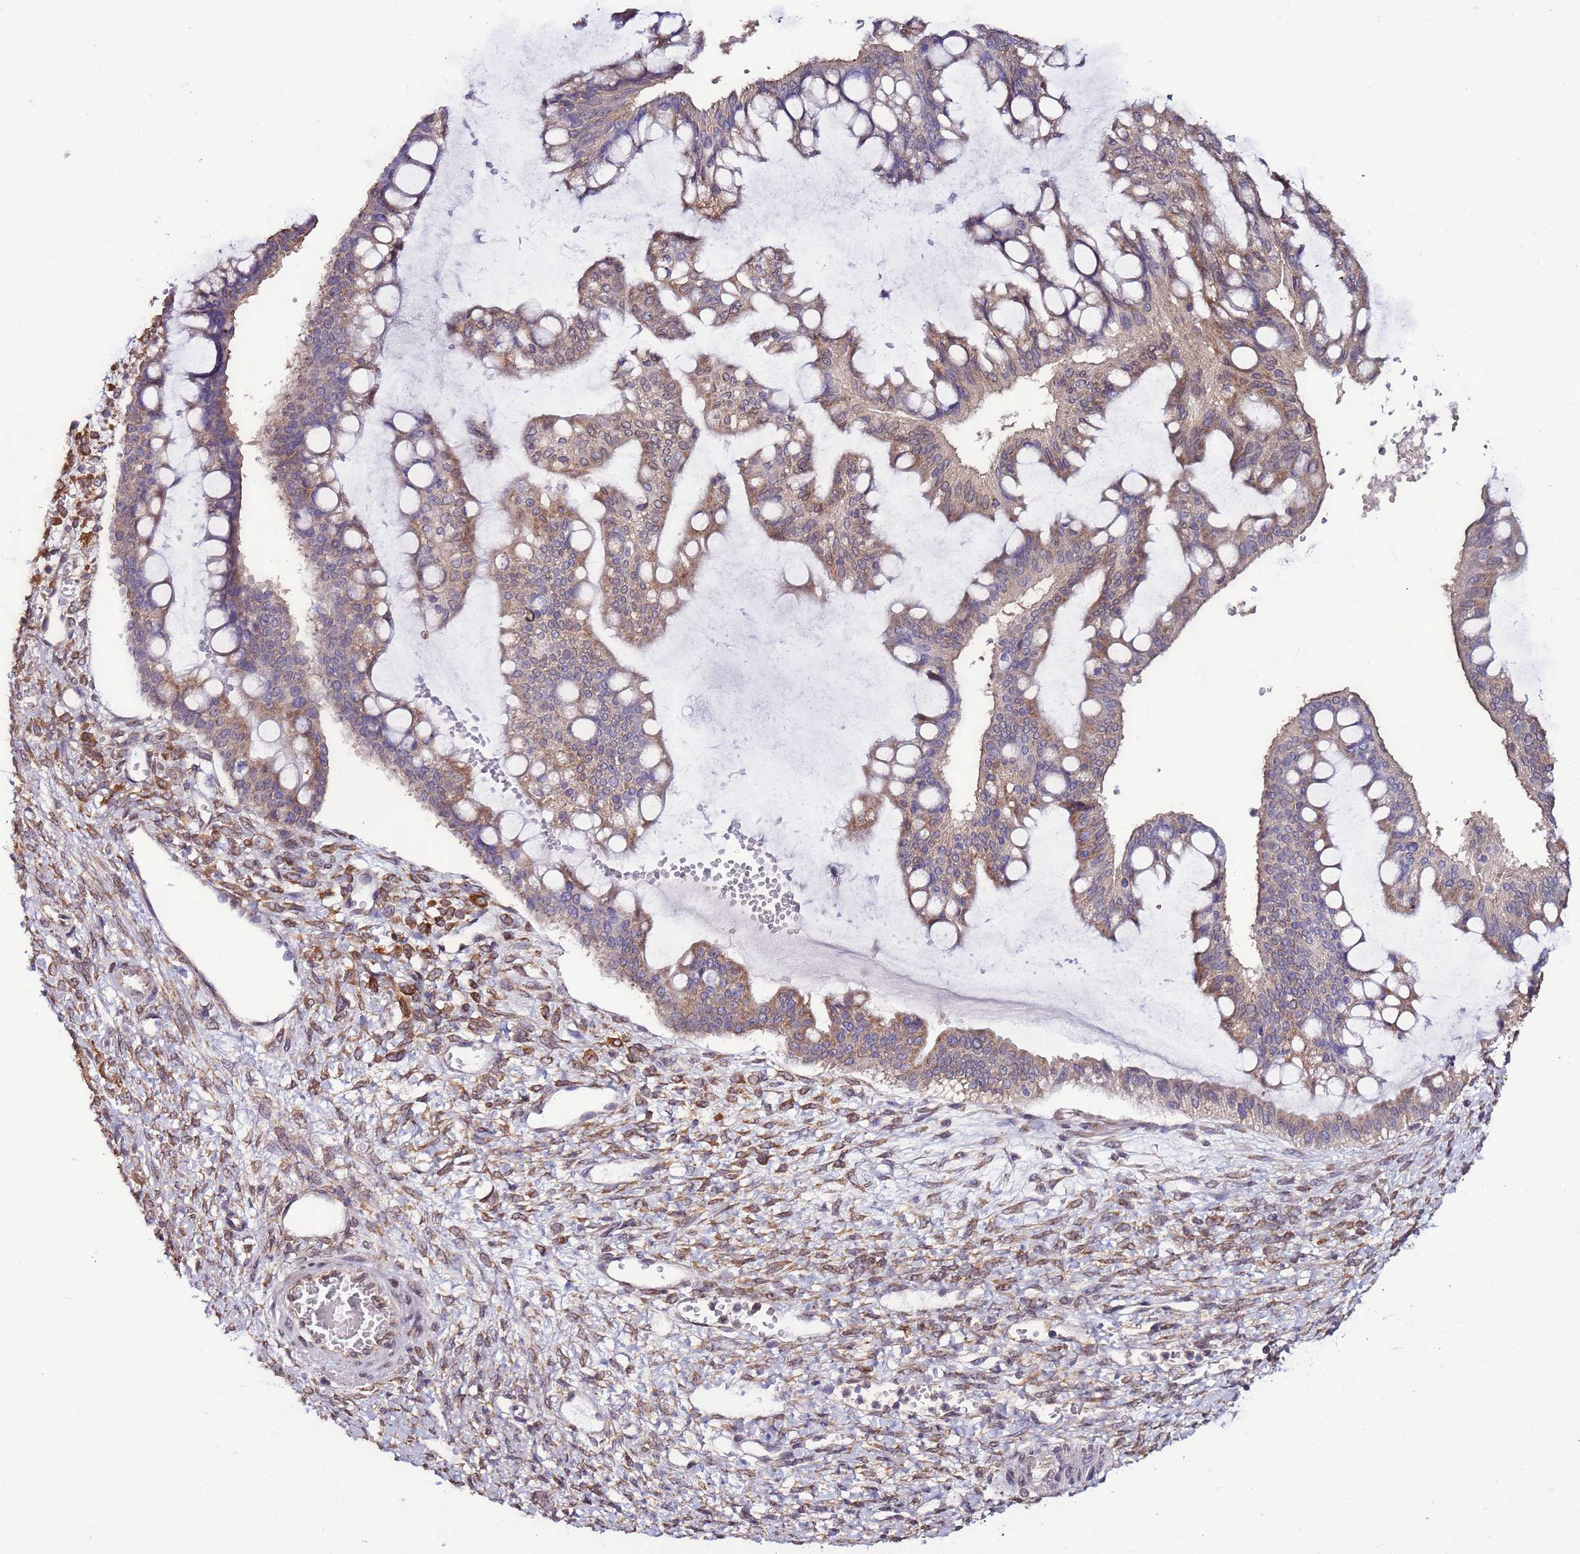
{"staining": {"intensity": "moderate", "quantity": ">75%", "location": "cytoplasmic/membranous"}, "tissue": "ovarian cancer", "cell_type": "Tumor cells", "image_type": "cancer", "snomed": [{"axis": "morphology", "description": "Cystadenocarcinoma, mucinous, NOS"}, {"axis": "topography", "description": "Ovary"}], "caption": "Mucinous cystadenocarcinoma (ovarian) stained with a brown dye demonstrates moderate cytoplasmic/membranous positive positivity in approximately >75% of tumor cells.", "gene": "SLC41A3", "patient": {"sex": "female", "age": 73}}